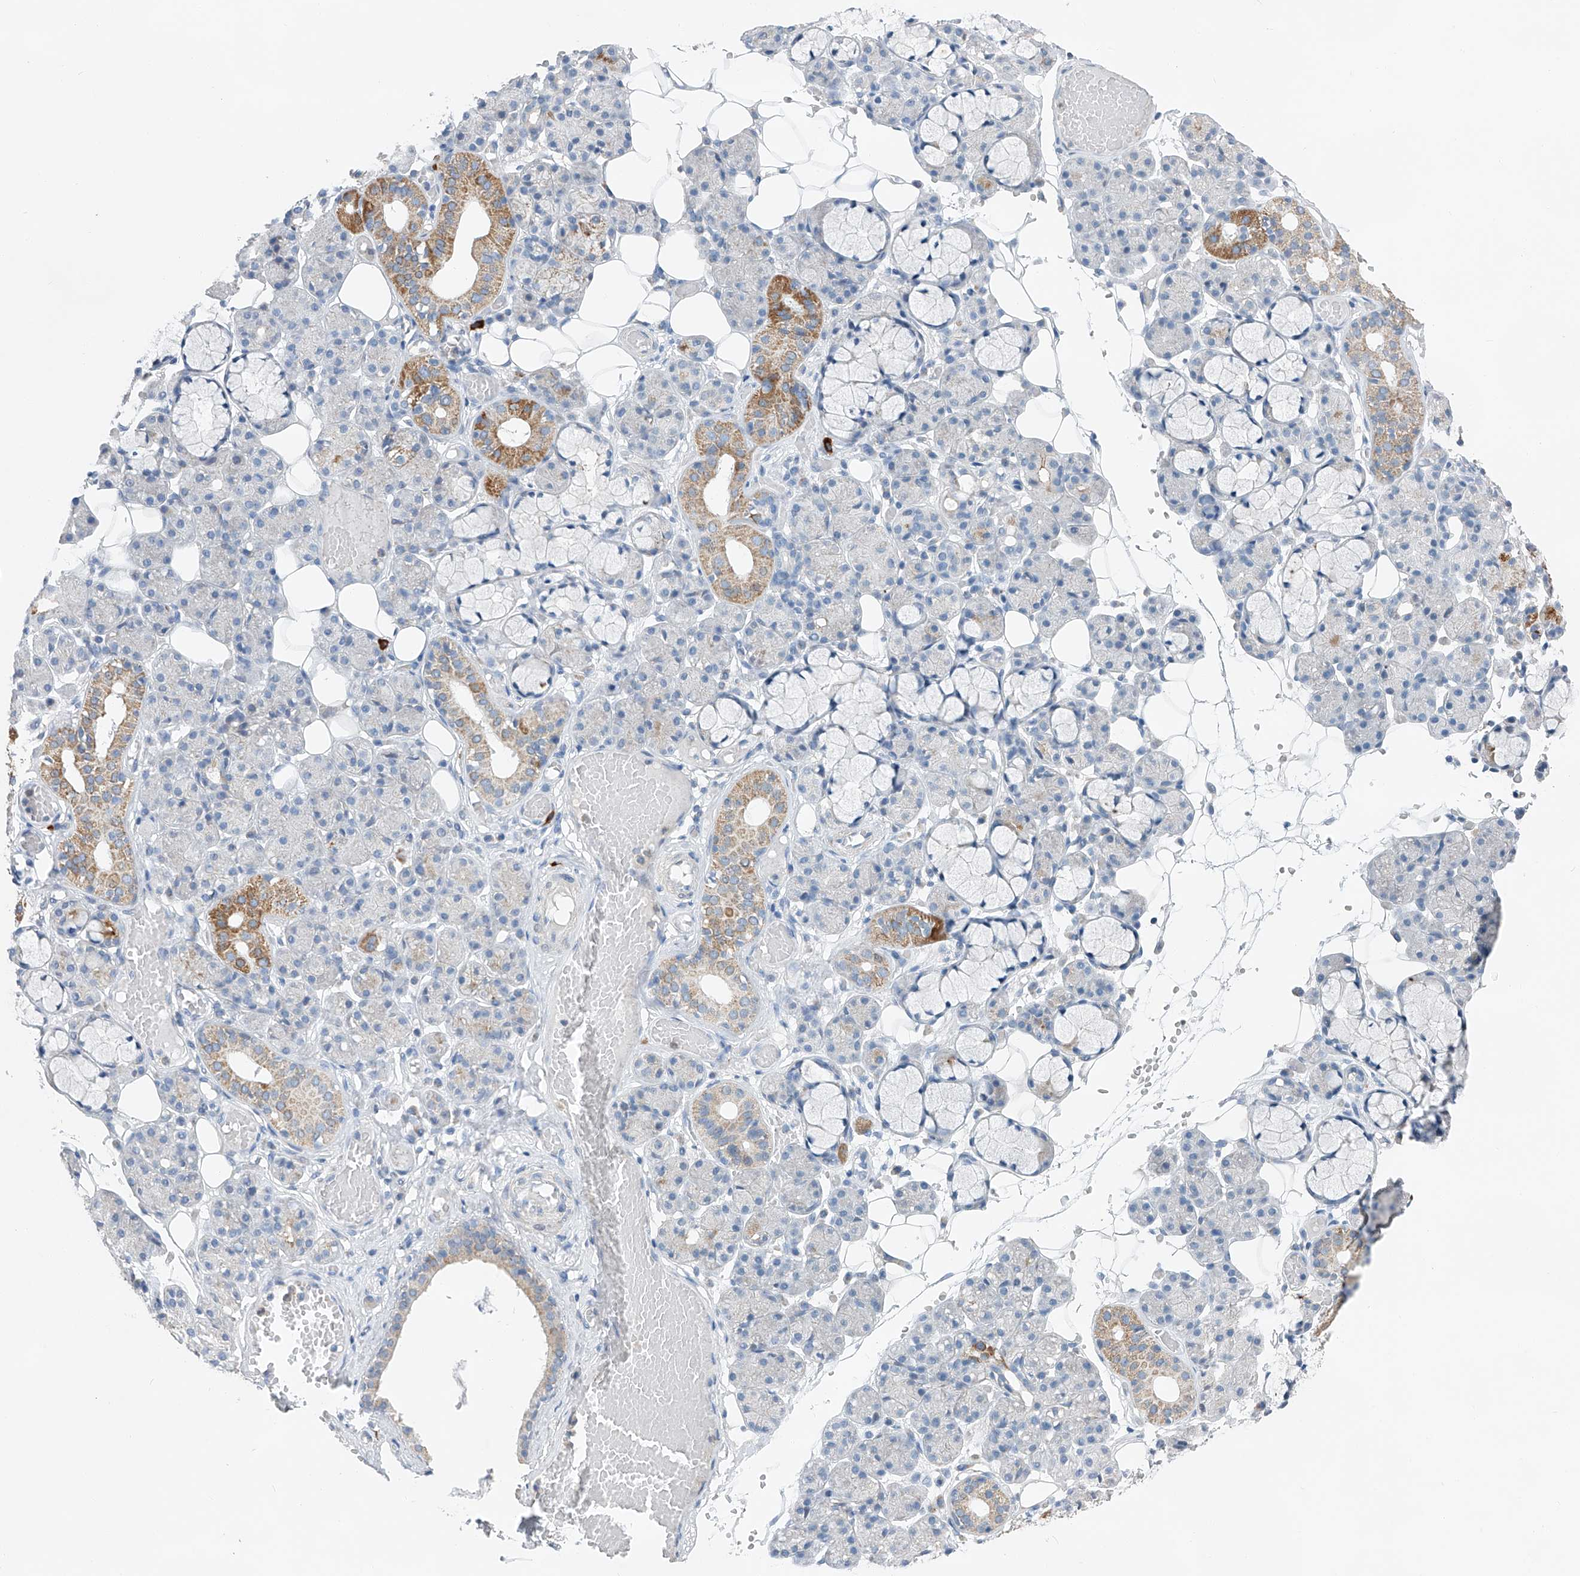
{"staining": {"intensity": "moderate", "quantity": "<25%", "location": "cytoplasmic/membranous"}, "tissue": "salivary gland", "cell_type": "Glandular cells", "image_type": "normal", "snomed": [{"axis": "morphology", "description": "Normal tissue, NOS"}, {"axis": "topography", "description": "Salivary gland"}], "caption": "Protein expression analysis of benign salivary gland exhibits moderate cytoplasmic/membranous staining in approximately <25% of glandular cells.", "gene": "KLF15", "patient": {"sex": "male", "age": 63}}